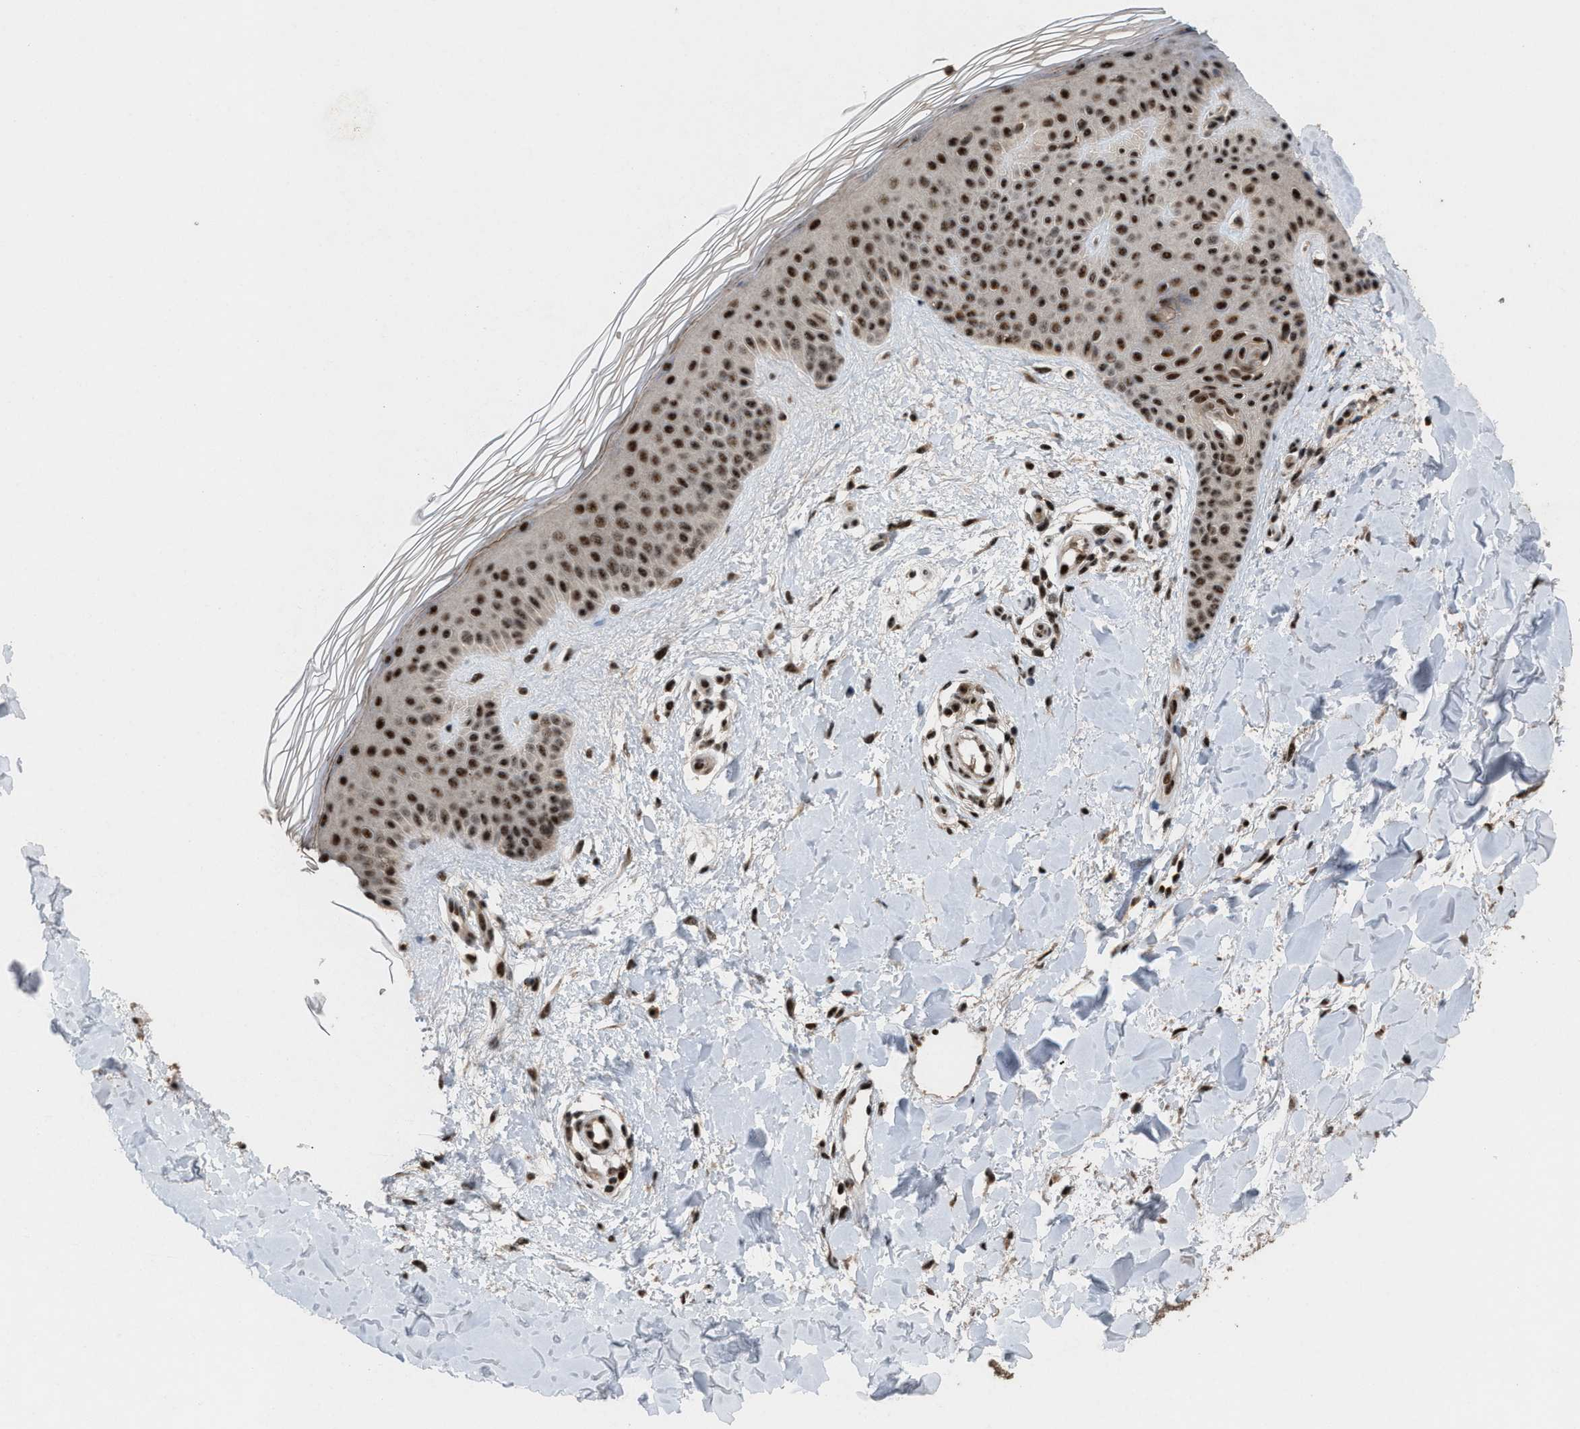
{"staining": {"intensity": "strong", "quantity": ">75%", "location": "nuclear"}, "tissue": "skin", "cell_type": "Fibroblasts", "image_type": "normal", "snomed": [{"axis": "morphology", "description": "Normal tissue, NOS"}, {"axis": "morphology", "description": "Malignant melanoma, Metastatic site"}, {"axis": "topography", "description": "Skin"}], "caption": "Strong nuclear protein staining is present in about >75% of fibroblasts in skin.", "gene": "PRPF4", "patient": {"sex": "male", "age": 41}}